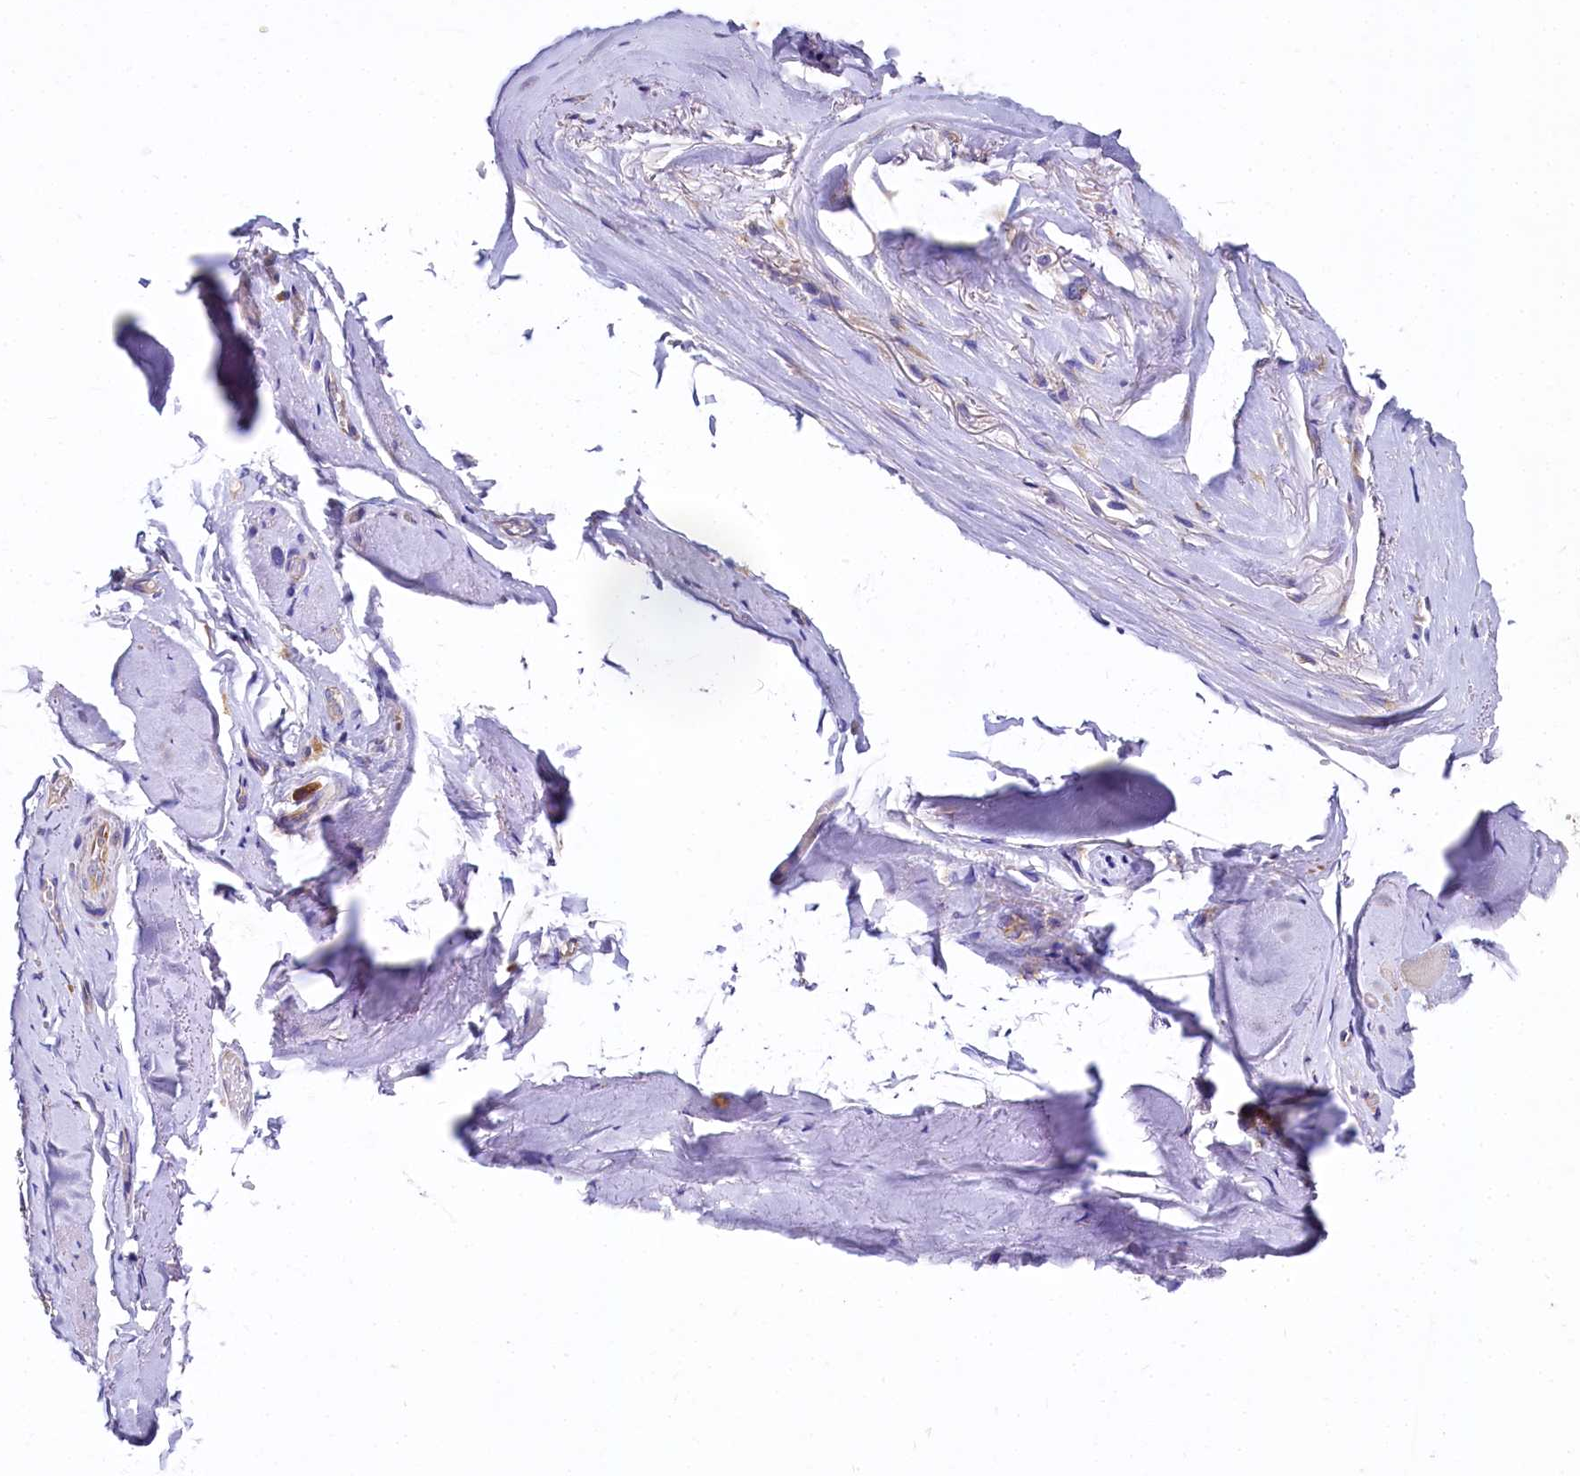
{"staining": {"intensity": "negative", "quantity": "none", "location": "none"}, "tissue": "adipose tissue", "cell_type": "Adipocytes", "image_type": "normal", "snomed": [{"axis": "morphology", "description": "Normal tissue, NOS"}, {"axis": "morphology", "description": "Basal cell carcinoma"}, {"axis": "topography", "description": "Skin"}], "caption": "DAB (3,3'-diaminobenzidine) immunohistochemical staining of benign adipose tissue shows no significant positivity in adipocytes. (DAB (3,3'-diaminobenzidine) IHC, high magnification).", "gene": "QARS1", "patient": {"sex": "female", "age": 89}}